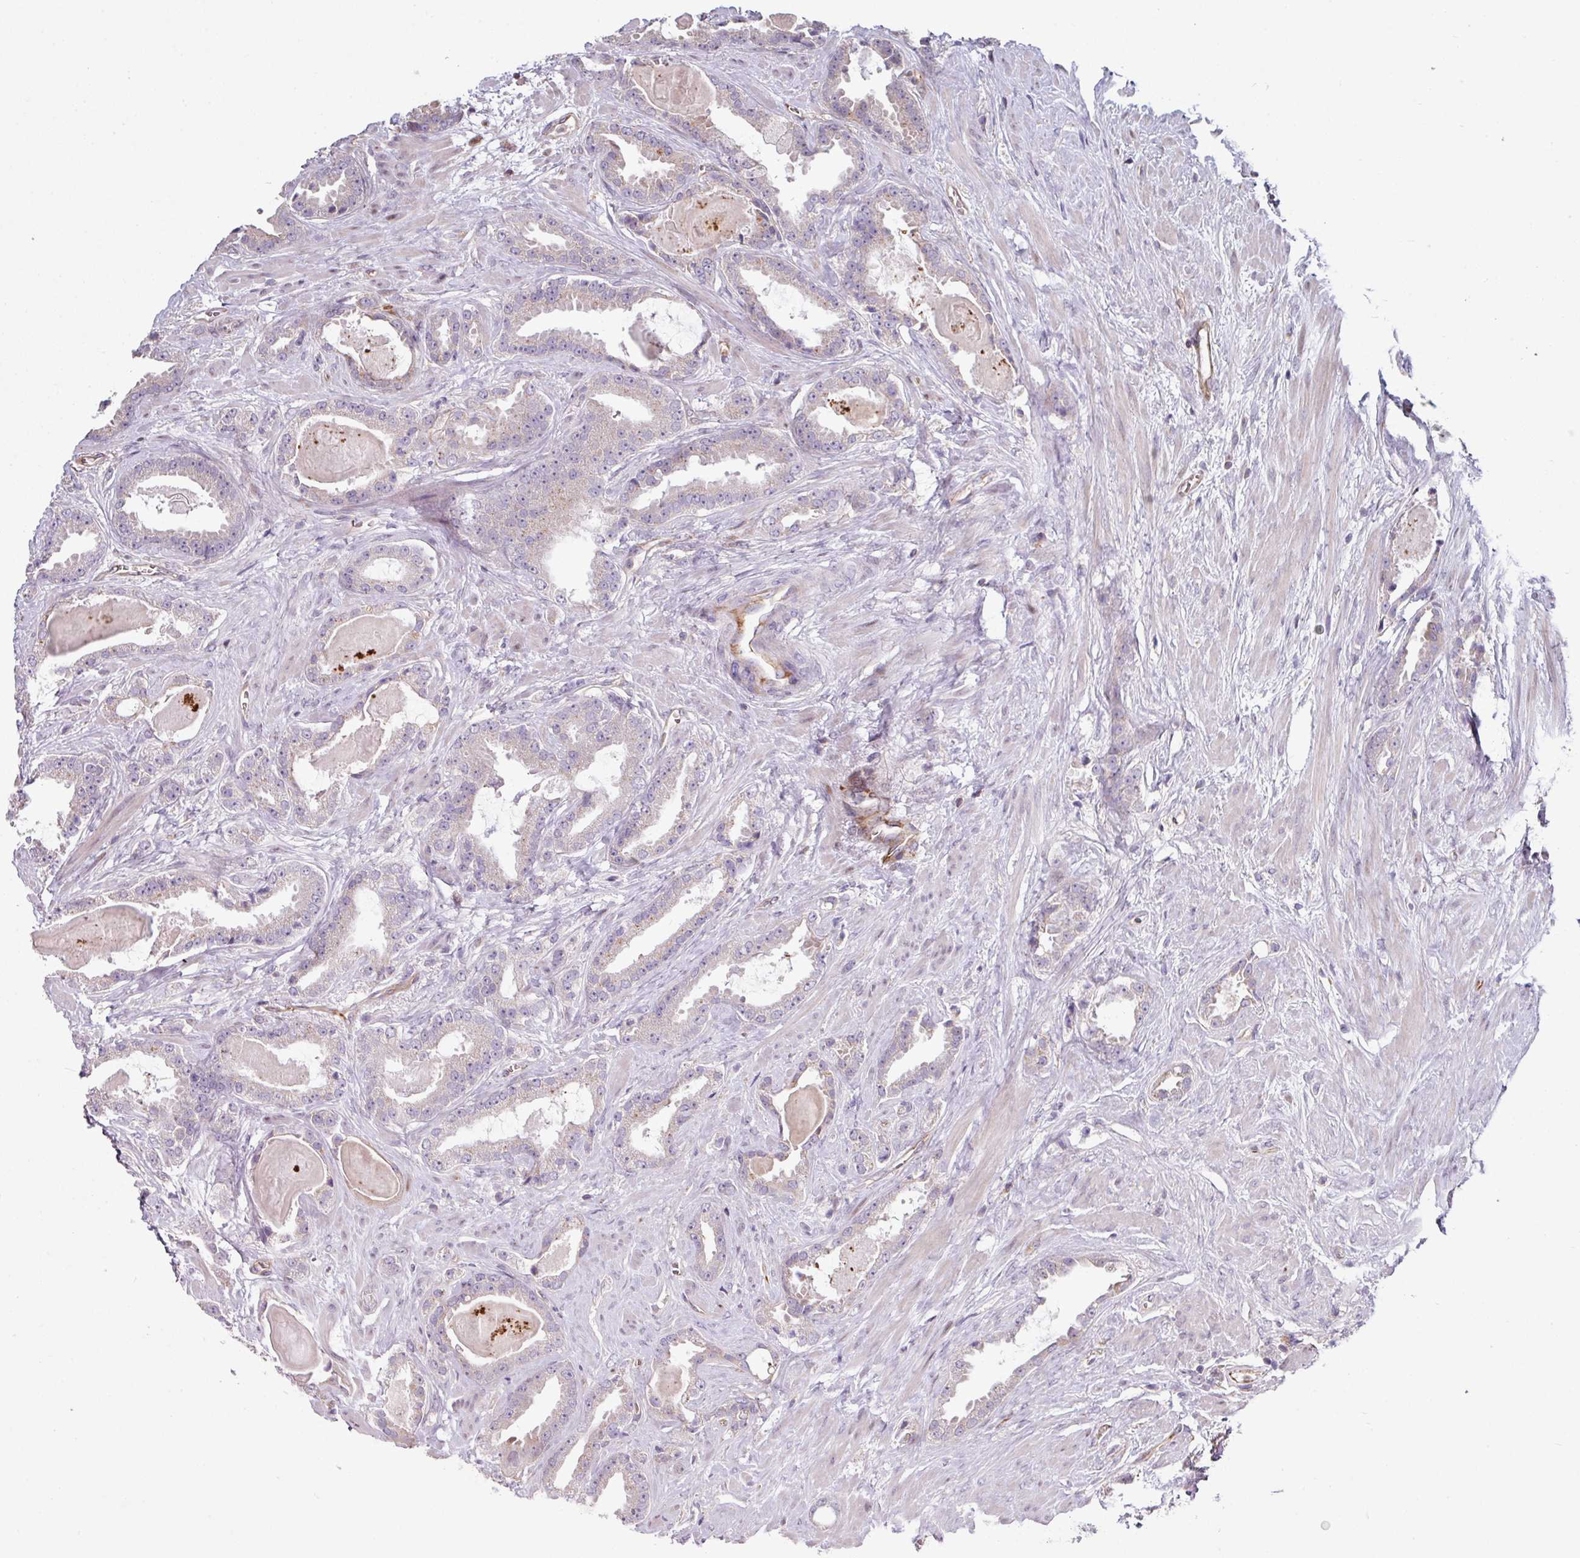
{"staining": {"intensity": "negative", "quantity": "none", "location": "none"}, "tissue": "prostate cancer", "cell_type": "Tumor cells", "image_type": "cancer", "snomed": [{"axis": "morphology", "description": "Adenocarcinoma, Low grade"}, {"axis": "topography", "description": "Prostate"}], "caption": "IHC histopathology image of human prostate low-grade adenocarcinoma stained for a protein (brown), which shows no expression in tumor cells. (Immunohistochemistry, brightfield microscopy, high magnification).", "gene": "ANO9", "patient": {"sex": "male", "age": 62}}